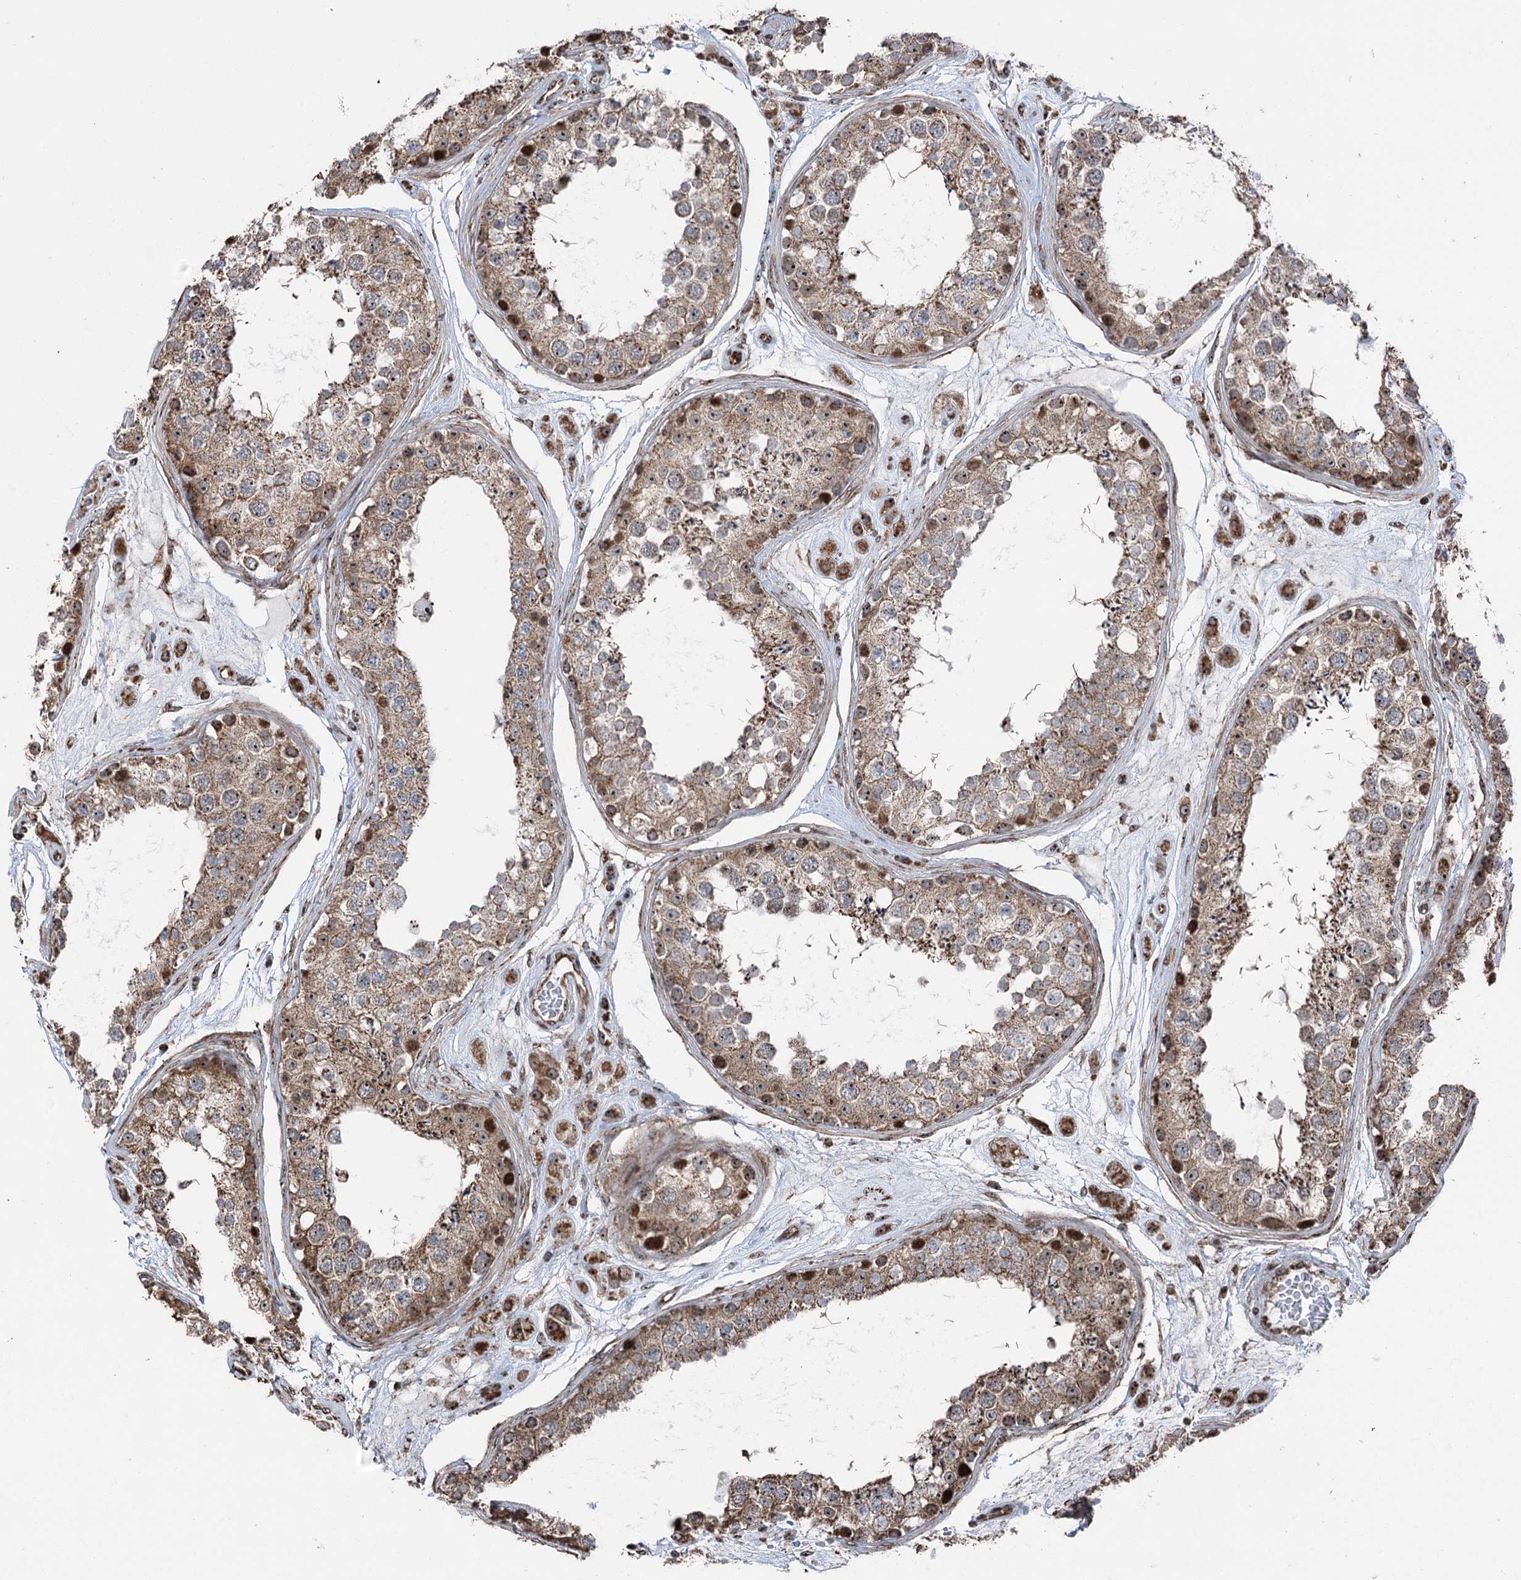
{"staining": {"intensity": "moderate", "quantity": "25%-75%", "location": "cytoplasmic/membranous,nuclear"}, "tissue": "testis", "cell_type": "Cells in seminiferous ducts", "image_type": "normal", "snomed": [{"axis": "morphology", "description": "Normal tissue, NOS"}, {"axis": "topography", "description": "Testis"}], "caption": "The micrograph exhibits immunohistochemical staining of benign testis. There is moderate cytoplasmic/membranous,nuclear expression is seen in about 25%-75% of cells in seminiferous ducts. (DAB (3,3'-diaminobenzidine) IHC with brightfield microscopy, high magnification).", "gene": "STEEP1", "patient": {"sex": "male", "age": 25}}